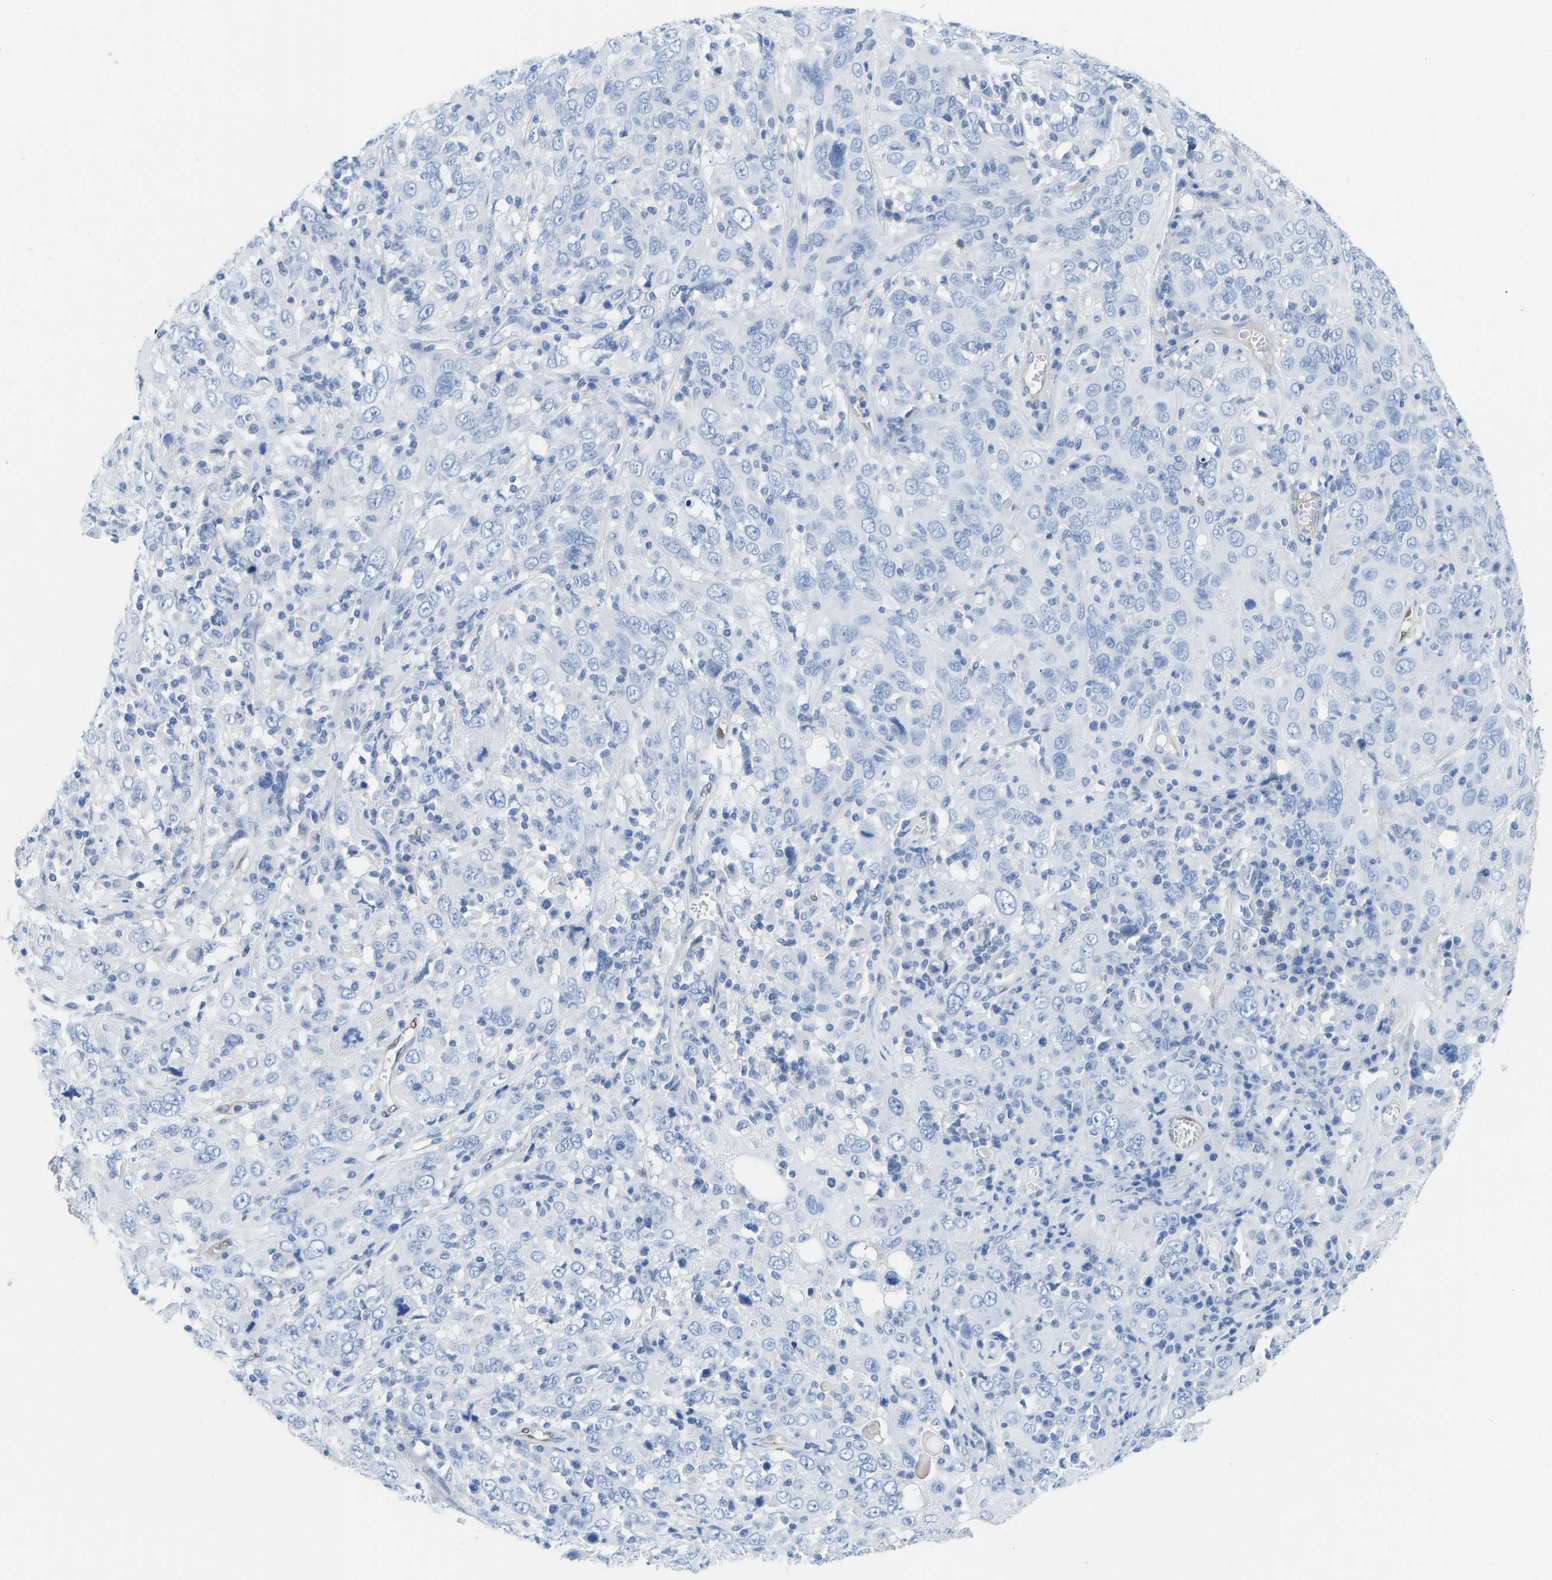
{"staining": {"intensity": "negative", "quantity": "none", "location": "none"}, "tissue": "cervical cancer", "cell_type": "Tumor cells", "image_type": "cancer", "snomed": [{"axis": "morphology", "description": "Squamous cell carcinoma, NOS"}, {"axis": "topography", "description": "Cervix"}], "caption": "Tumor cells show no significant protein expression in squamous cell carcinoma (cervical). (Brightfield microscopy of DAB (3,3'-diaminobenzidine) immunohistochemistry (IHC) at high magnification).", "gene": "NKAIN3", "patient": {"sex": "female", "age": 46}}